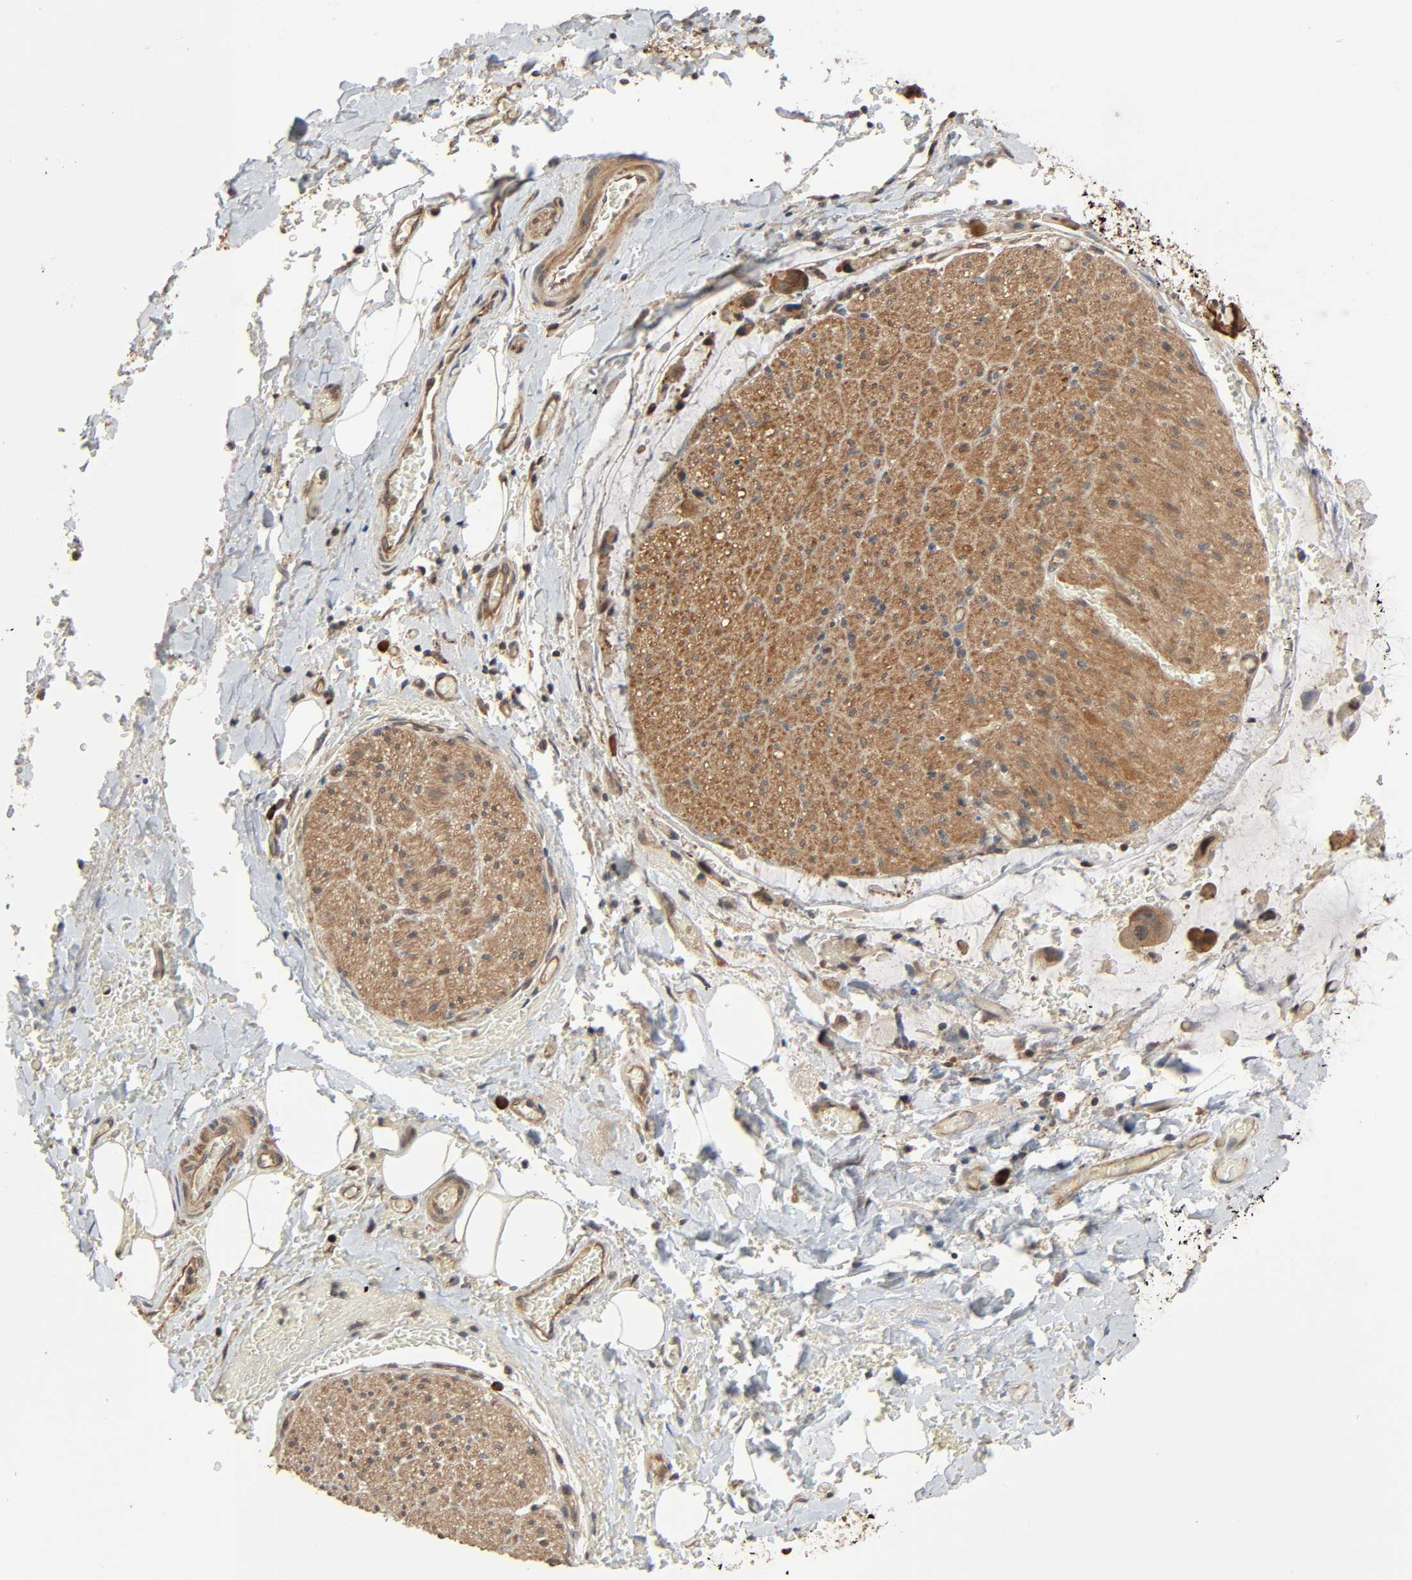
{"staining": {"intensity": "moderate", "quantity": ">75%", "location": "cytoplasmic/membranous"}, "tissue": "adipose tissue", "cell_type": "Adipocytes", "image_type": "normal", "snomed": [{"axis": "morphology", "description": "Normal tissue, NOS"}, {"axis": "morphology", "description": "Cholangiocarcinoma"}, {"axis": "topography", "description": "Liver"}, {"axis": "topography", "description": "Peripheral nerve tissue"}], "caption": "IHC of benign human adipose tissue shows medium levels of moderate cytoplasmic/membranous positivity in about >75% of adipocytes.", "gene": "PPP2R1B", "patient": {"sex": "male", "age": 50}}